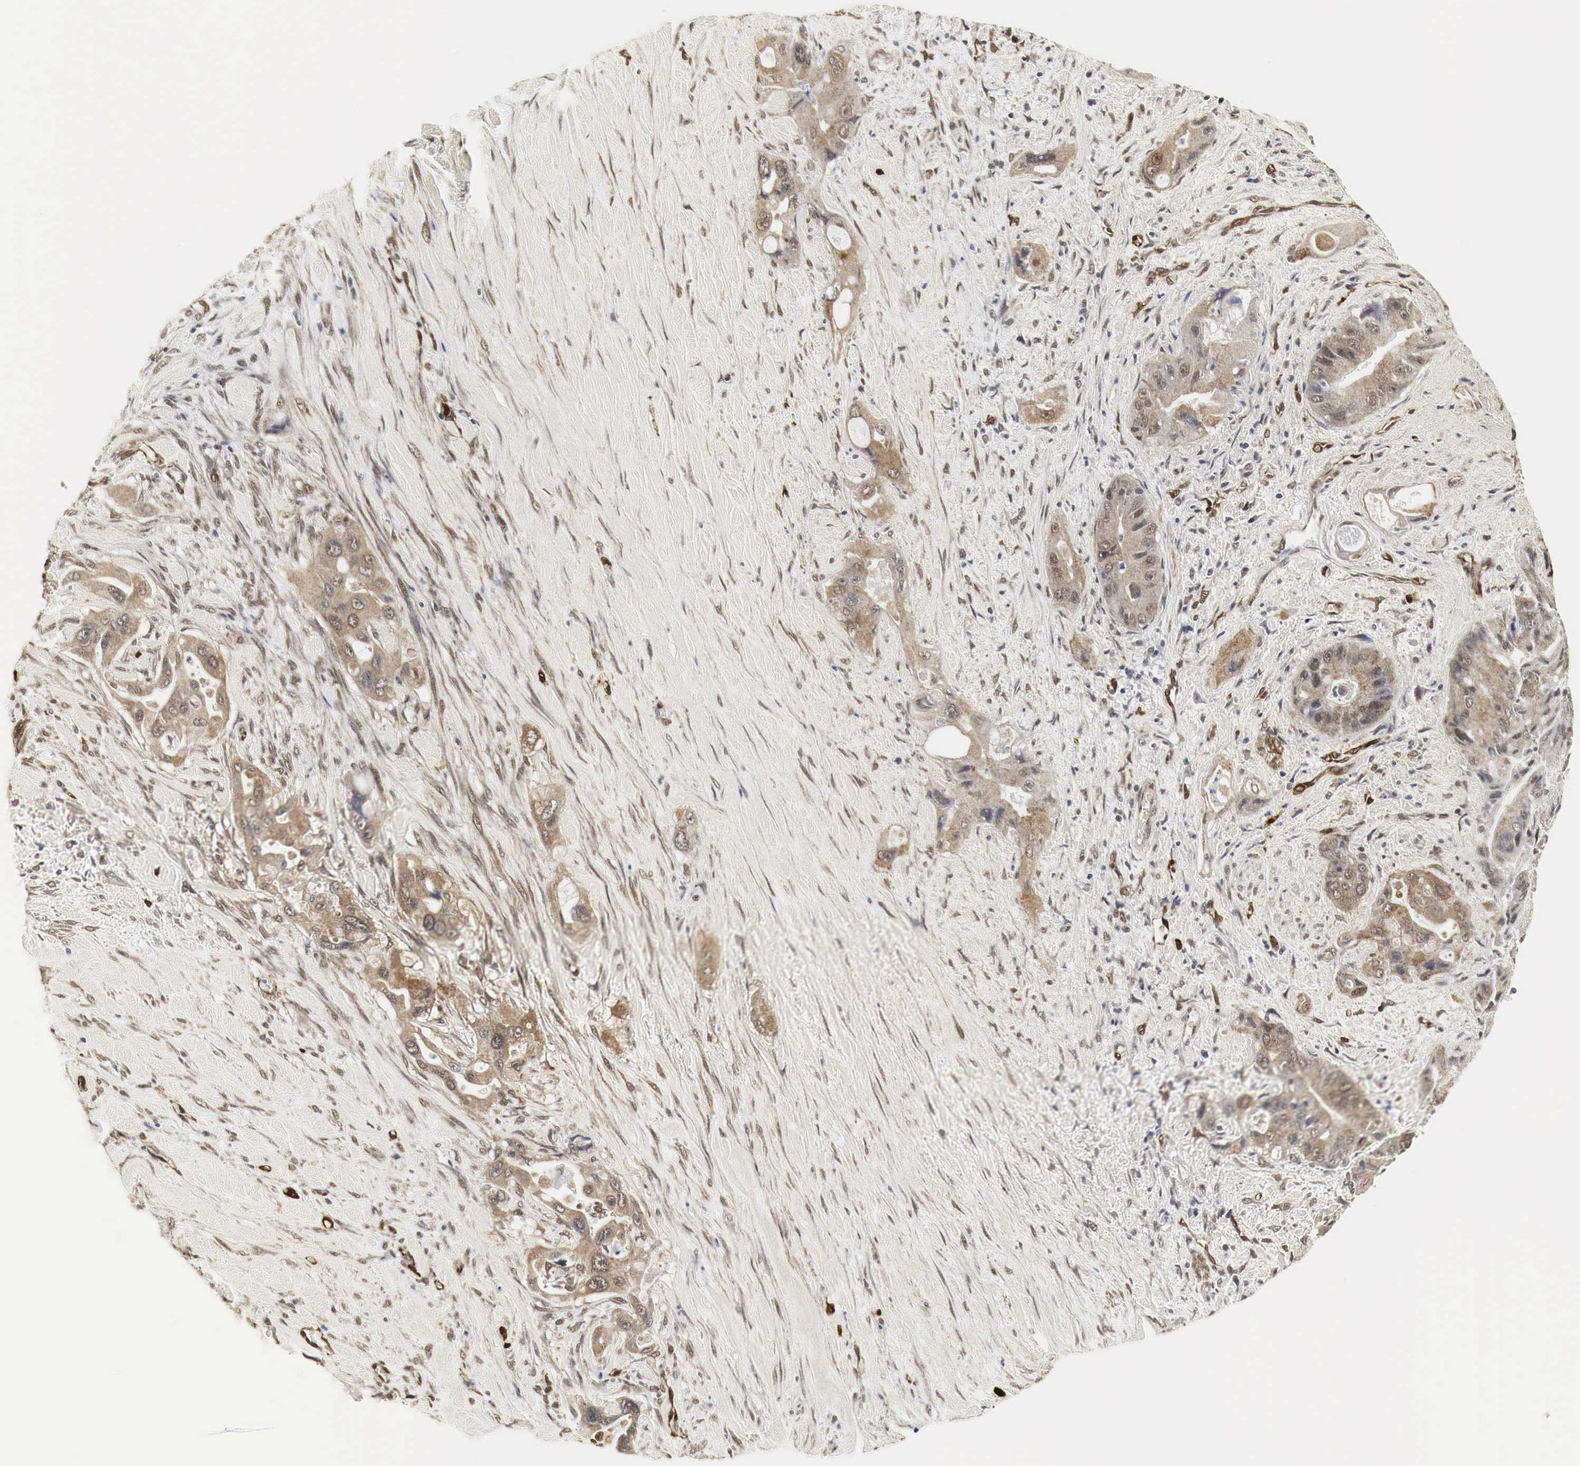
{"staining": {"intensity": "moderate", "quantity": "25%-75%", "location": "cytoplasmic/membranous"}, "tissue": "pancreatic cancer", "cell_type": "Tumor cells", "image_type": "cancer", "snomed": [{"axis": "morphology", "description": "Adenocarcinoma, NOS"}, {"axis": "topography", "description": "Pancreas"}], "caption": "Immunohistochemistry (IHC) micrograph of pancreatic cancer (adenocarcinoma) stained for a protein (brown), which reveals medium levels of moderate cytoplasmic/membranous expression in about 25%-75% of tumor cells.", "gene": "SPIN1", "patient": {"sex": "male", "age": 77}}